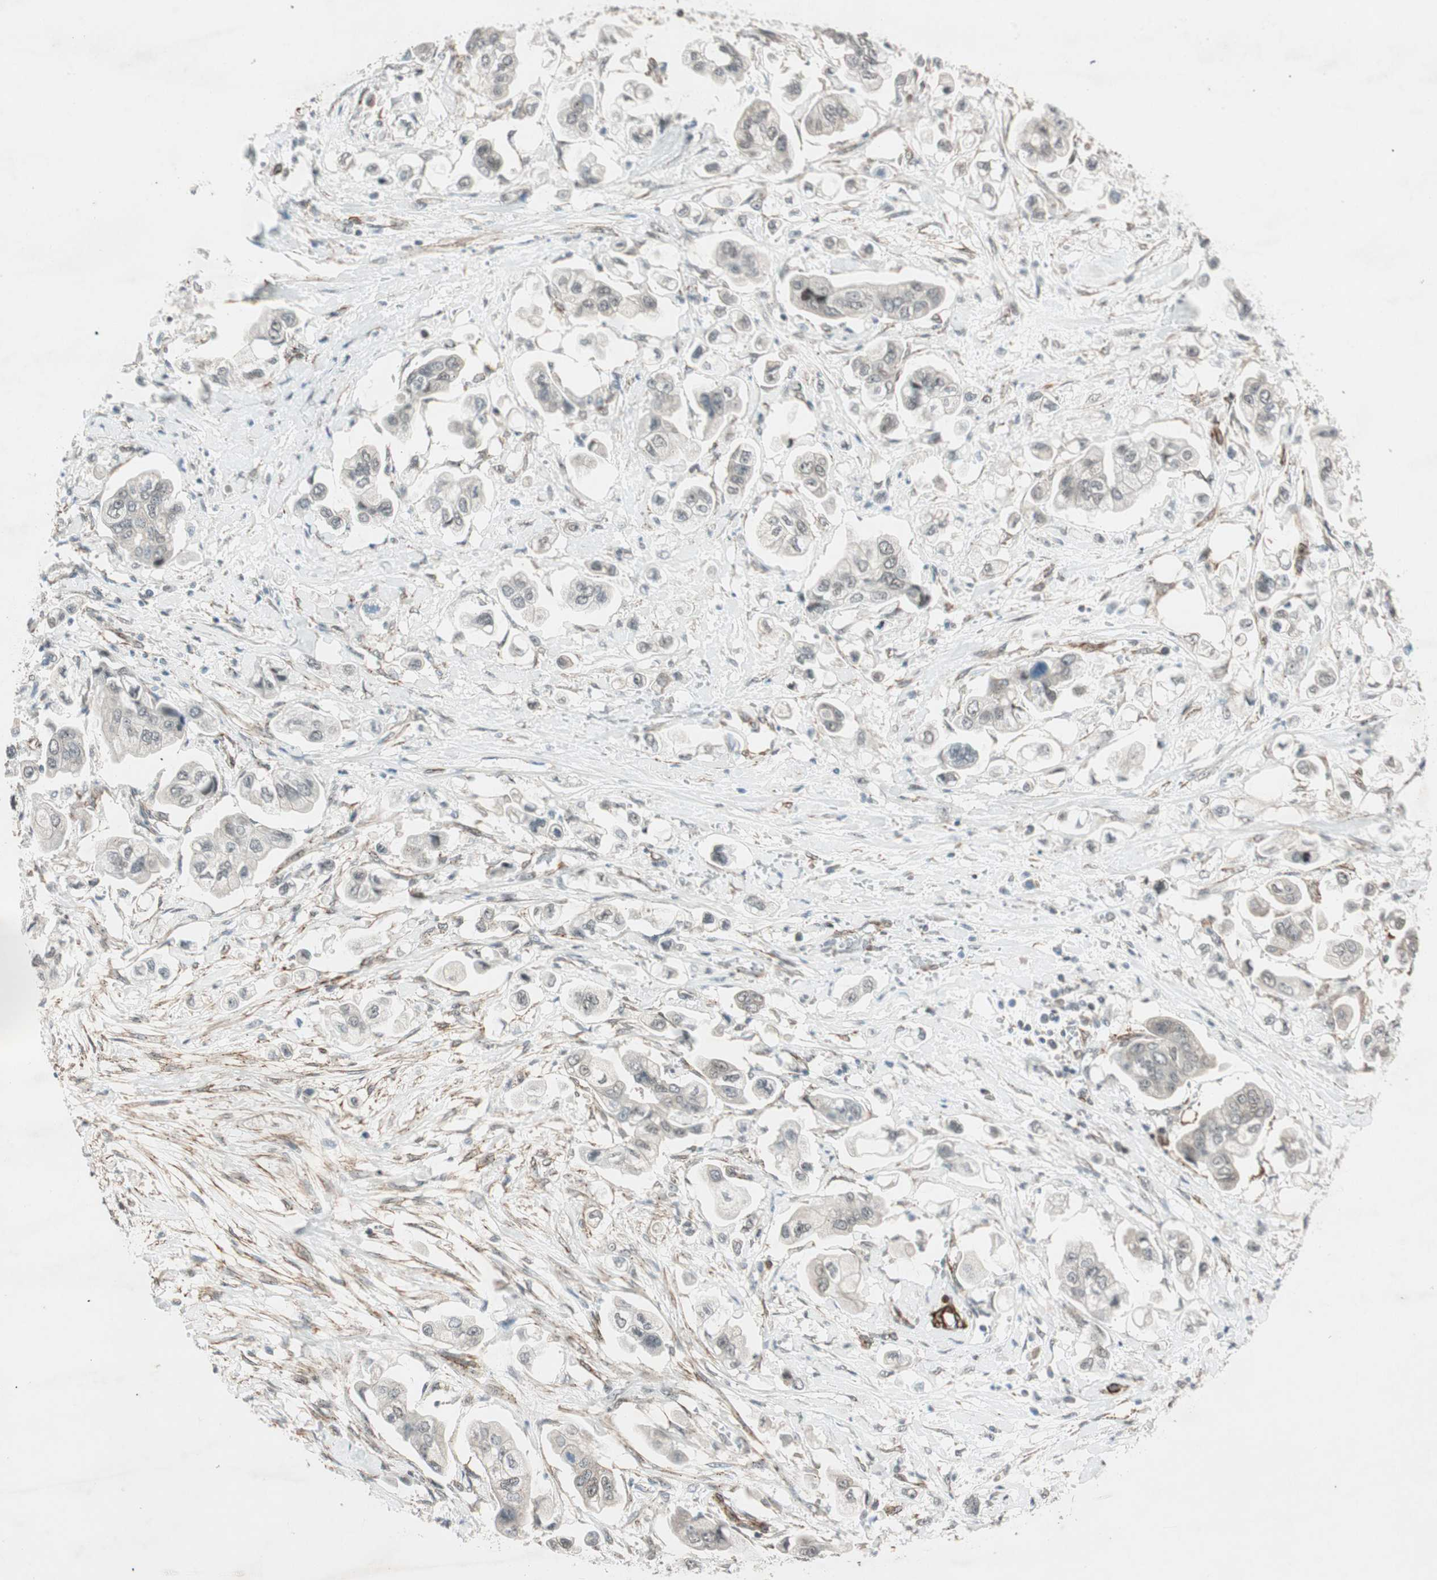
{"staining": {"intensity": "negative", "quantity": "none", "location": "none"}, "tissue": "stomach cancer", "cell_type": "Tumor cells", "image_type": "cancer", "snomed": [{"axis": "morphology", "description": "Adenocarcinoma, NOS"}, {"axis": "topography", "description": "Stomach"}], "caption": "Immunohistochemistry (IHC) photomicrograph of neoplastic tissue: human stomach cancer stained with DAB (3,3'-diaminobenzidine) exhibits no significant protein positivity in tumor cells.", "gene": "CDK19", "patient": {"sex": "male", "age": 62}}